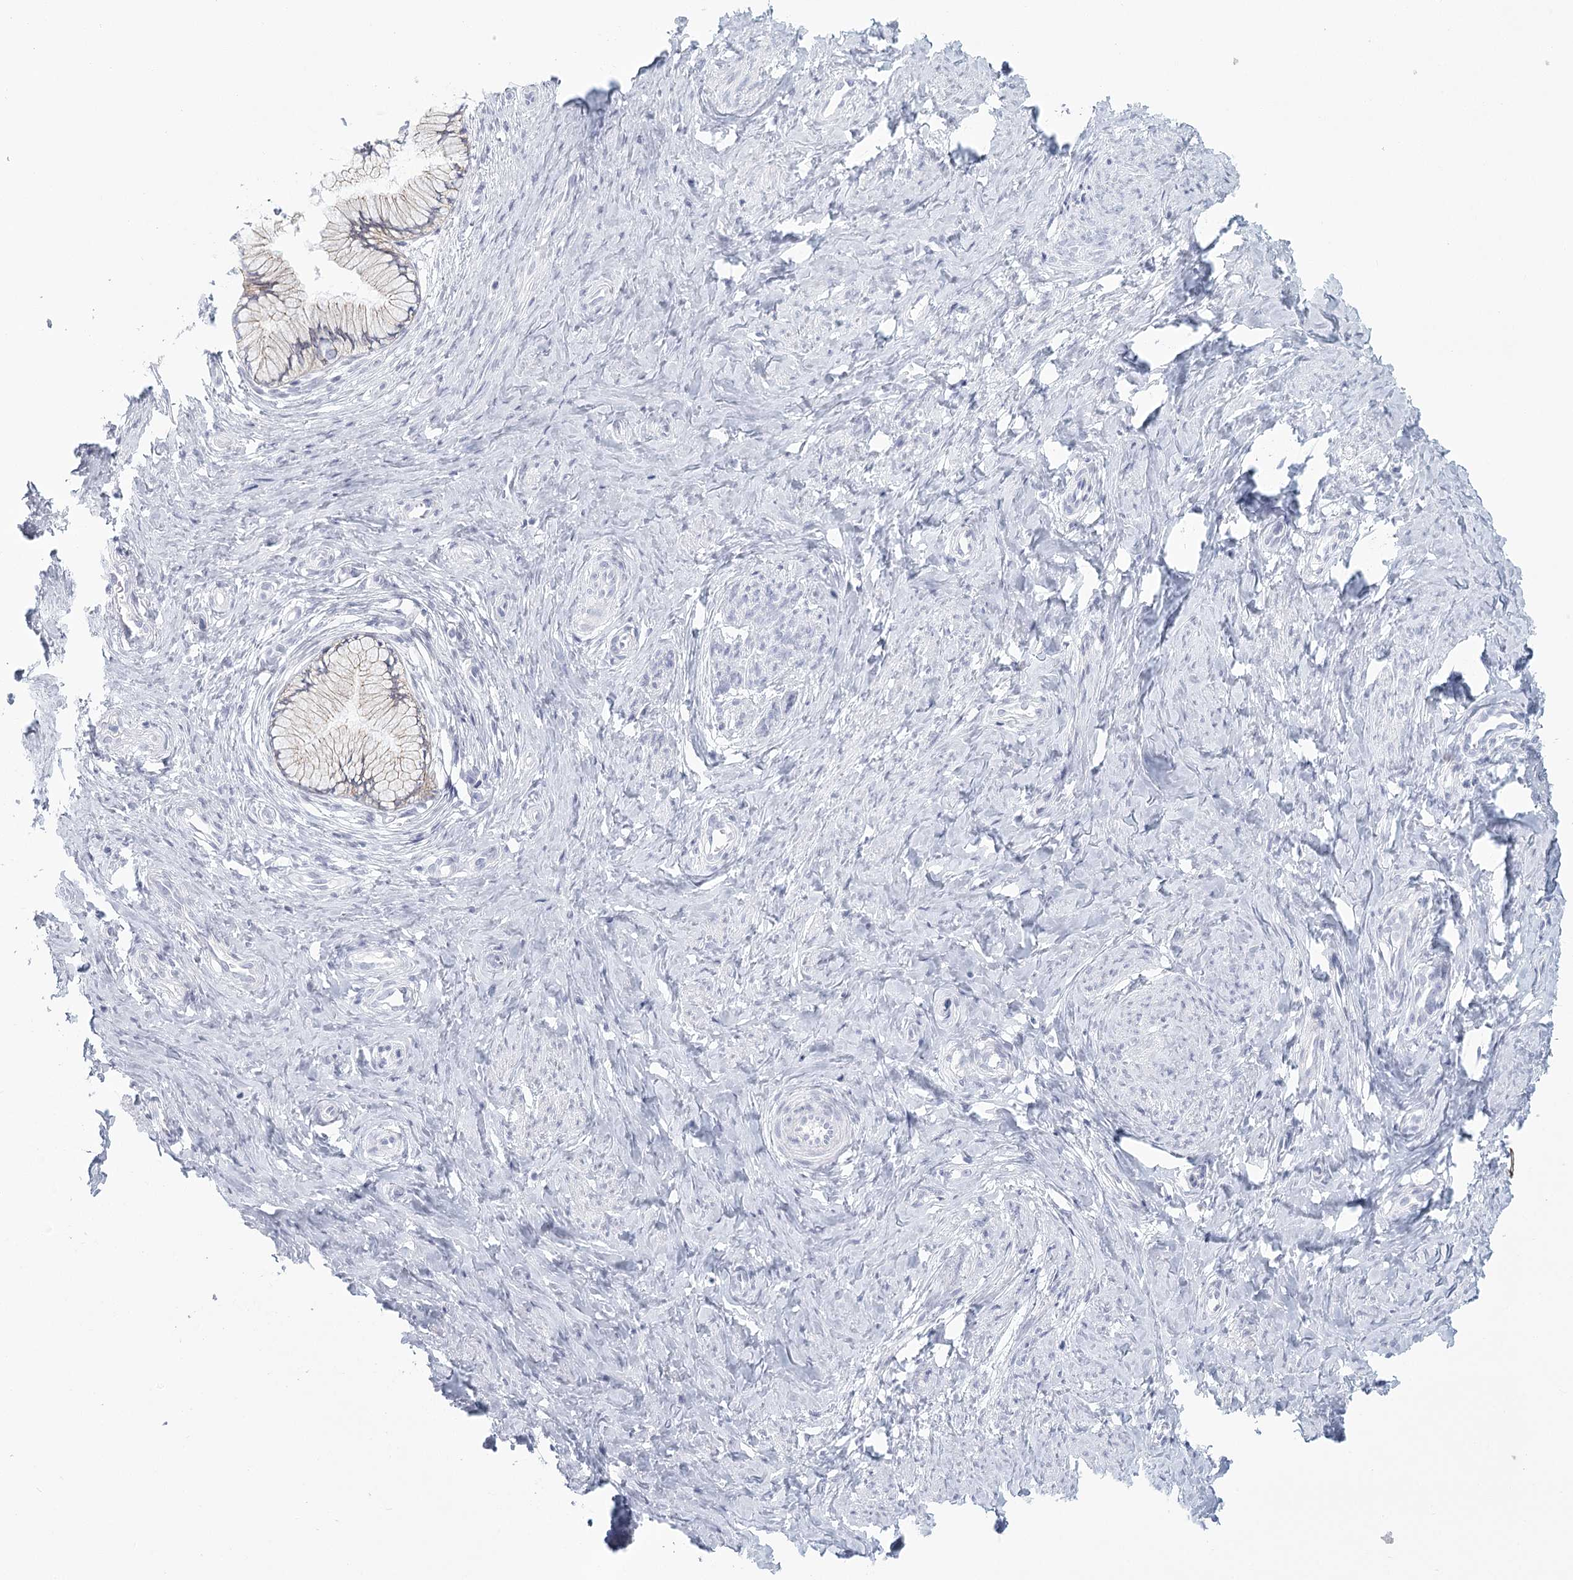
{"staining": {"intensity": "weak", "quantity": "<25%", "location": "cytoplasmic/membranous"}, "tissue": "cervix", "cell_type": "Glandular cells", "image_type": "normal", "snomed": [{"axis": "morphology", "description": "Normal tissue, NOS"}, {"axis": "topography", "description": "Cervix"}], "caption": "Immunohistochemistry (IHC) micrograph of benign cervix: human cervix stained with DAB shows no significant protein staining in glandular cells. The staining is performed using DAB (3,3'-diaminobenzidine) brown chromogen with nuclei counter-stained in using hematoxylin.", "gene": "WNT8B", "patient": {"sex": "female", "age": 36}}